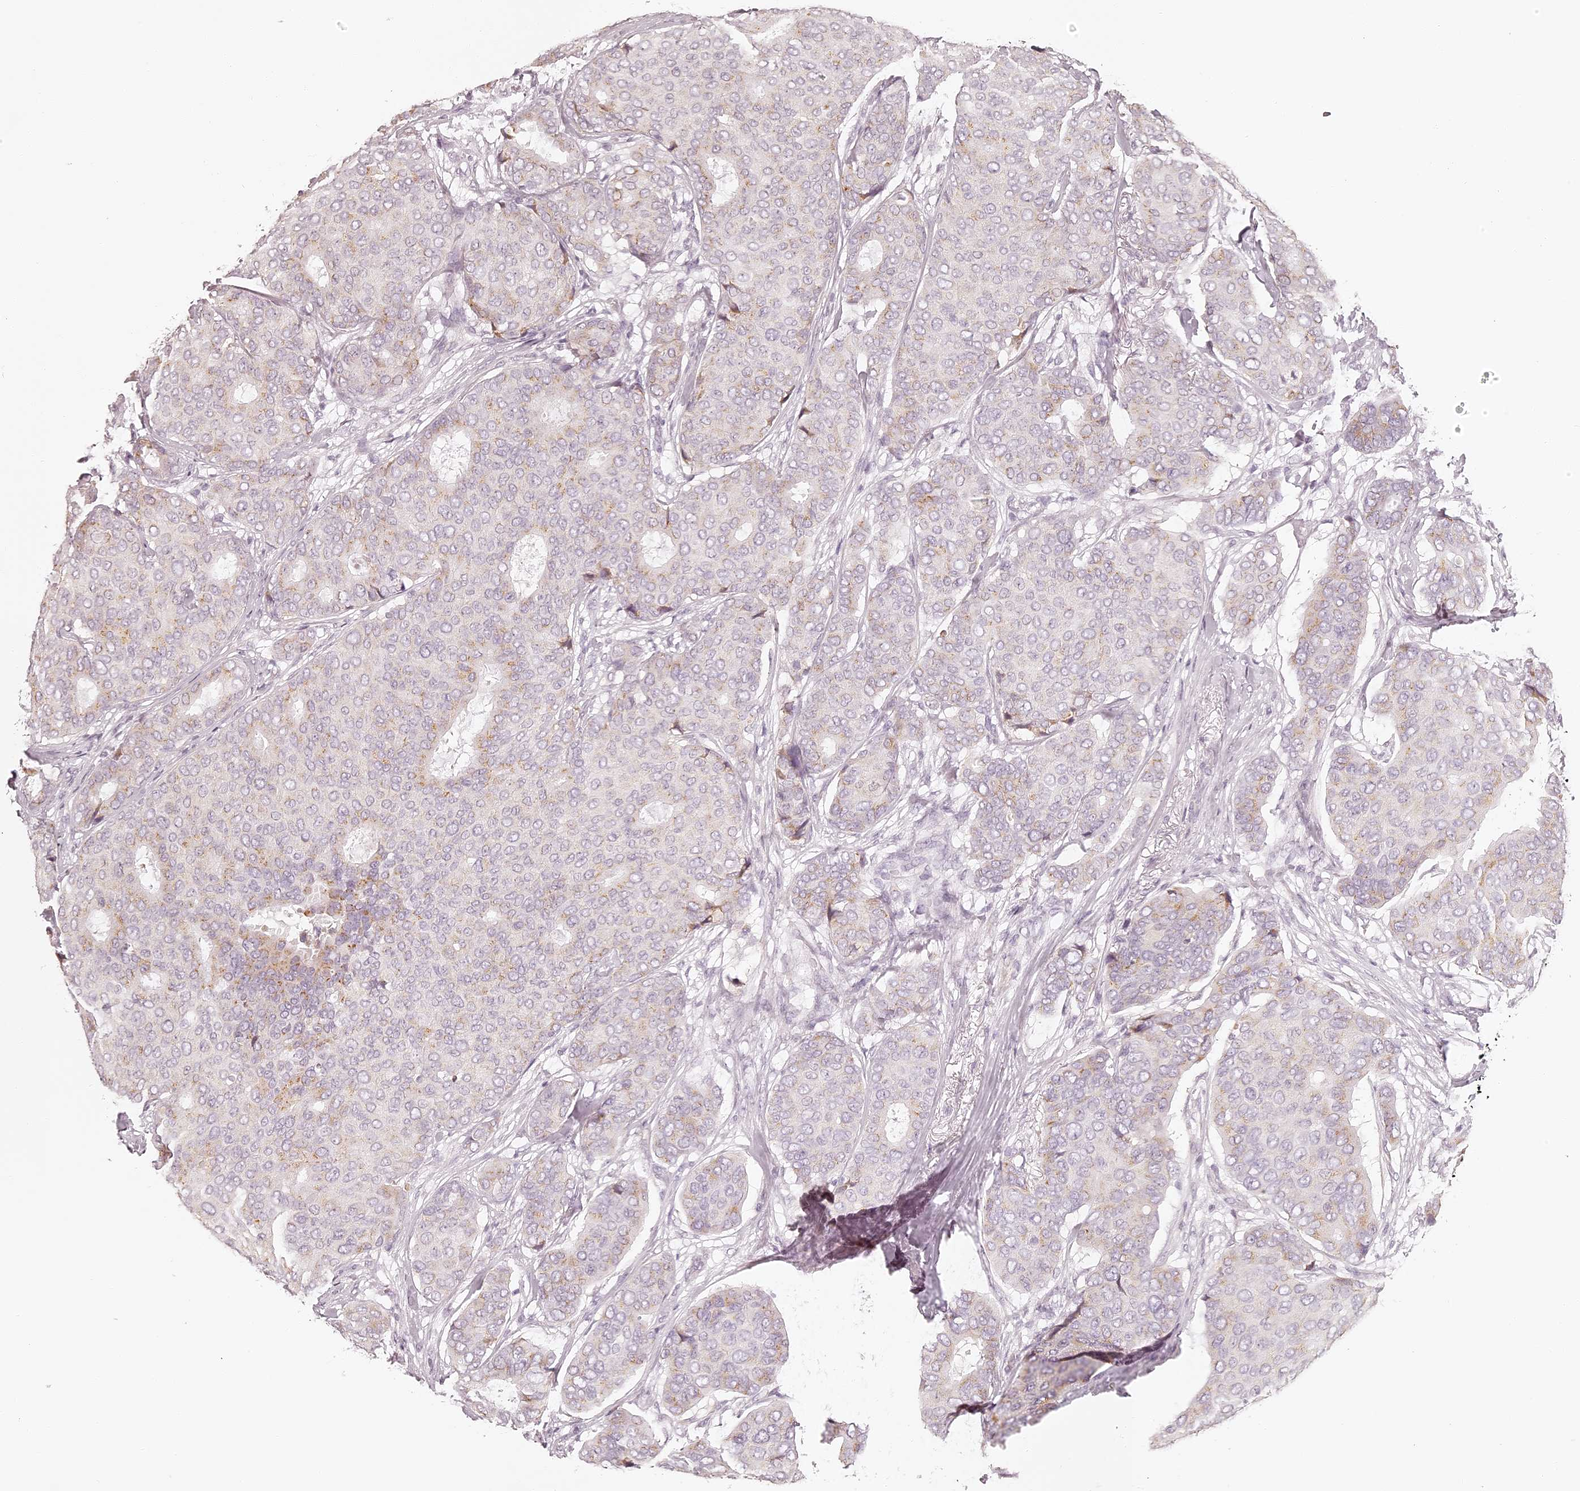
{"staining": {"intensity": "moderate", "quantity": "<25%", "location": "cytoplasmic/membranous"}, "tissue": "breast cancer", "cell_type": "Tumor cells", "image_type": "cancer", "snomed": [{"axis": "morphology", "description": "Duct carcinoma"}, {"axis": "topography", "description": "Breast"}], "caption": "Brown immunohistochemical staining in breast cancer (intraductal carcinoma) shows moderate cytoplasmic/membranous staining in approximately <25% of tumor cells. The protein is stained brown, and the nuclei are stained in blue (DAB (3,3'-diaminobenzidine) IHC with brightfield microscopy, high magnification).", "gene": "ELAPOR1", "patient": {"sex": "female", "age": 75}}